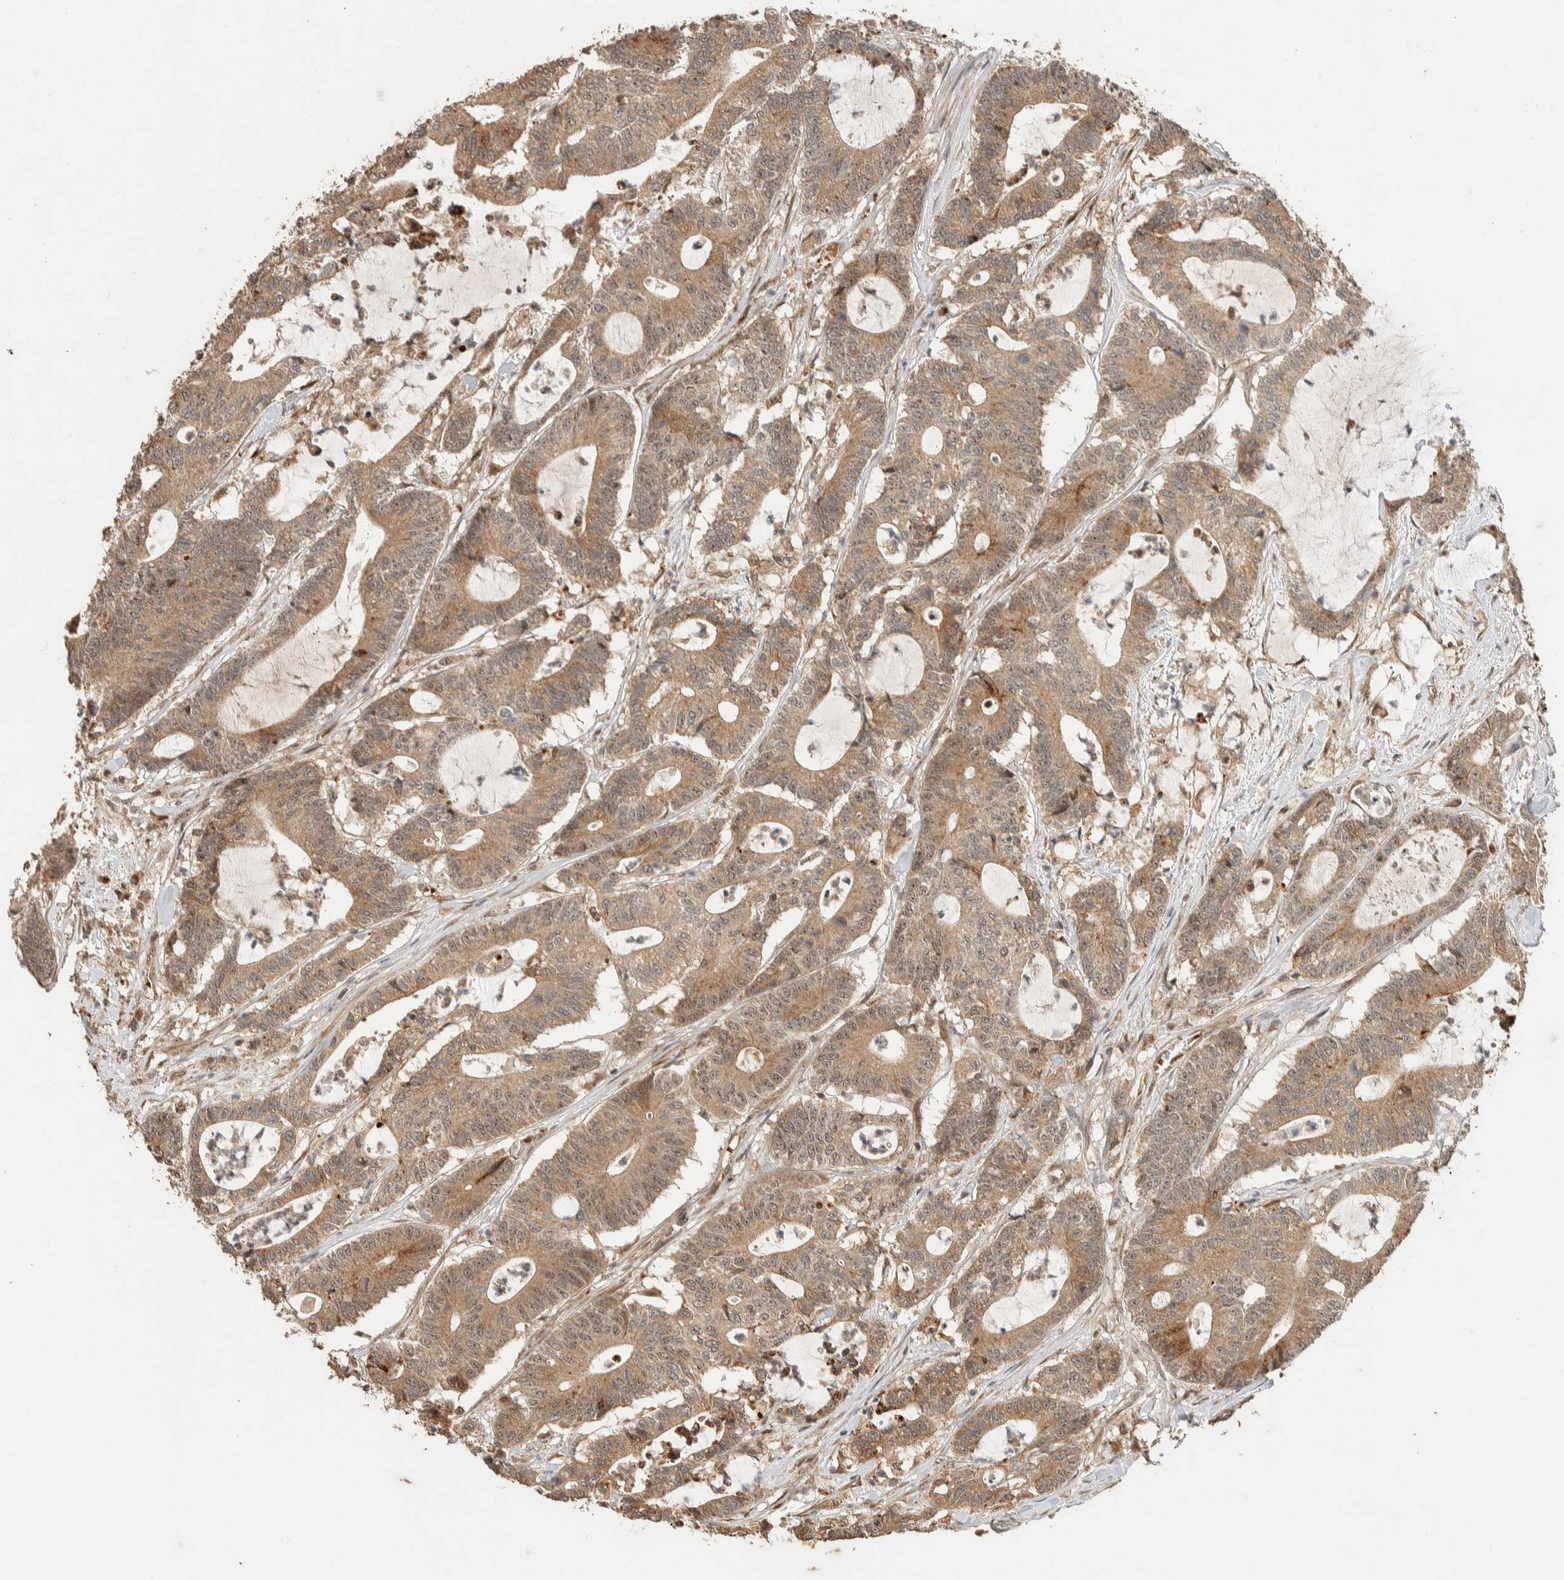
{"staining": {"intensity": "moderate", "quantity": ">75%", "location": "cytoplasmic/membranous"}, "tissue": "colorectal cancer", "cell_type": "Tumor cells", "image_type": "cancer", "snomed": [{"axis": "morphology", "description": "Adenocarcinoma, NOS"}, {"axis": "topography", "description": "Colon"}], "caption": "This is a photomicrograph of immunohistochemistry staining of colorectal adenocarcinoma, which shows moderate staining in the cytoplasmic/membranous of tumor cells.", "gene": "ZBTB2", "patient": {"sex": "female", "age": 84}}